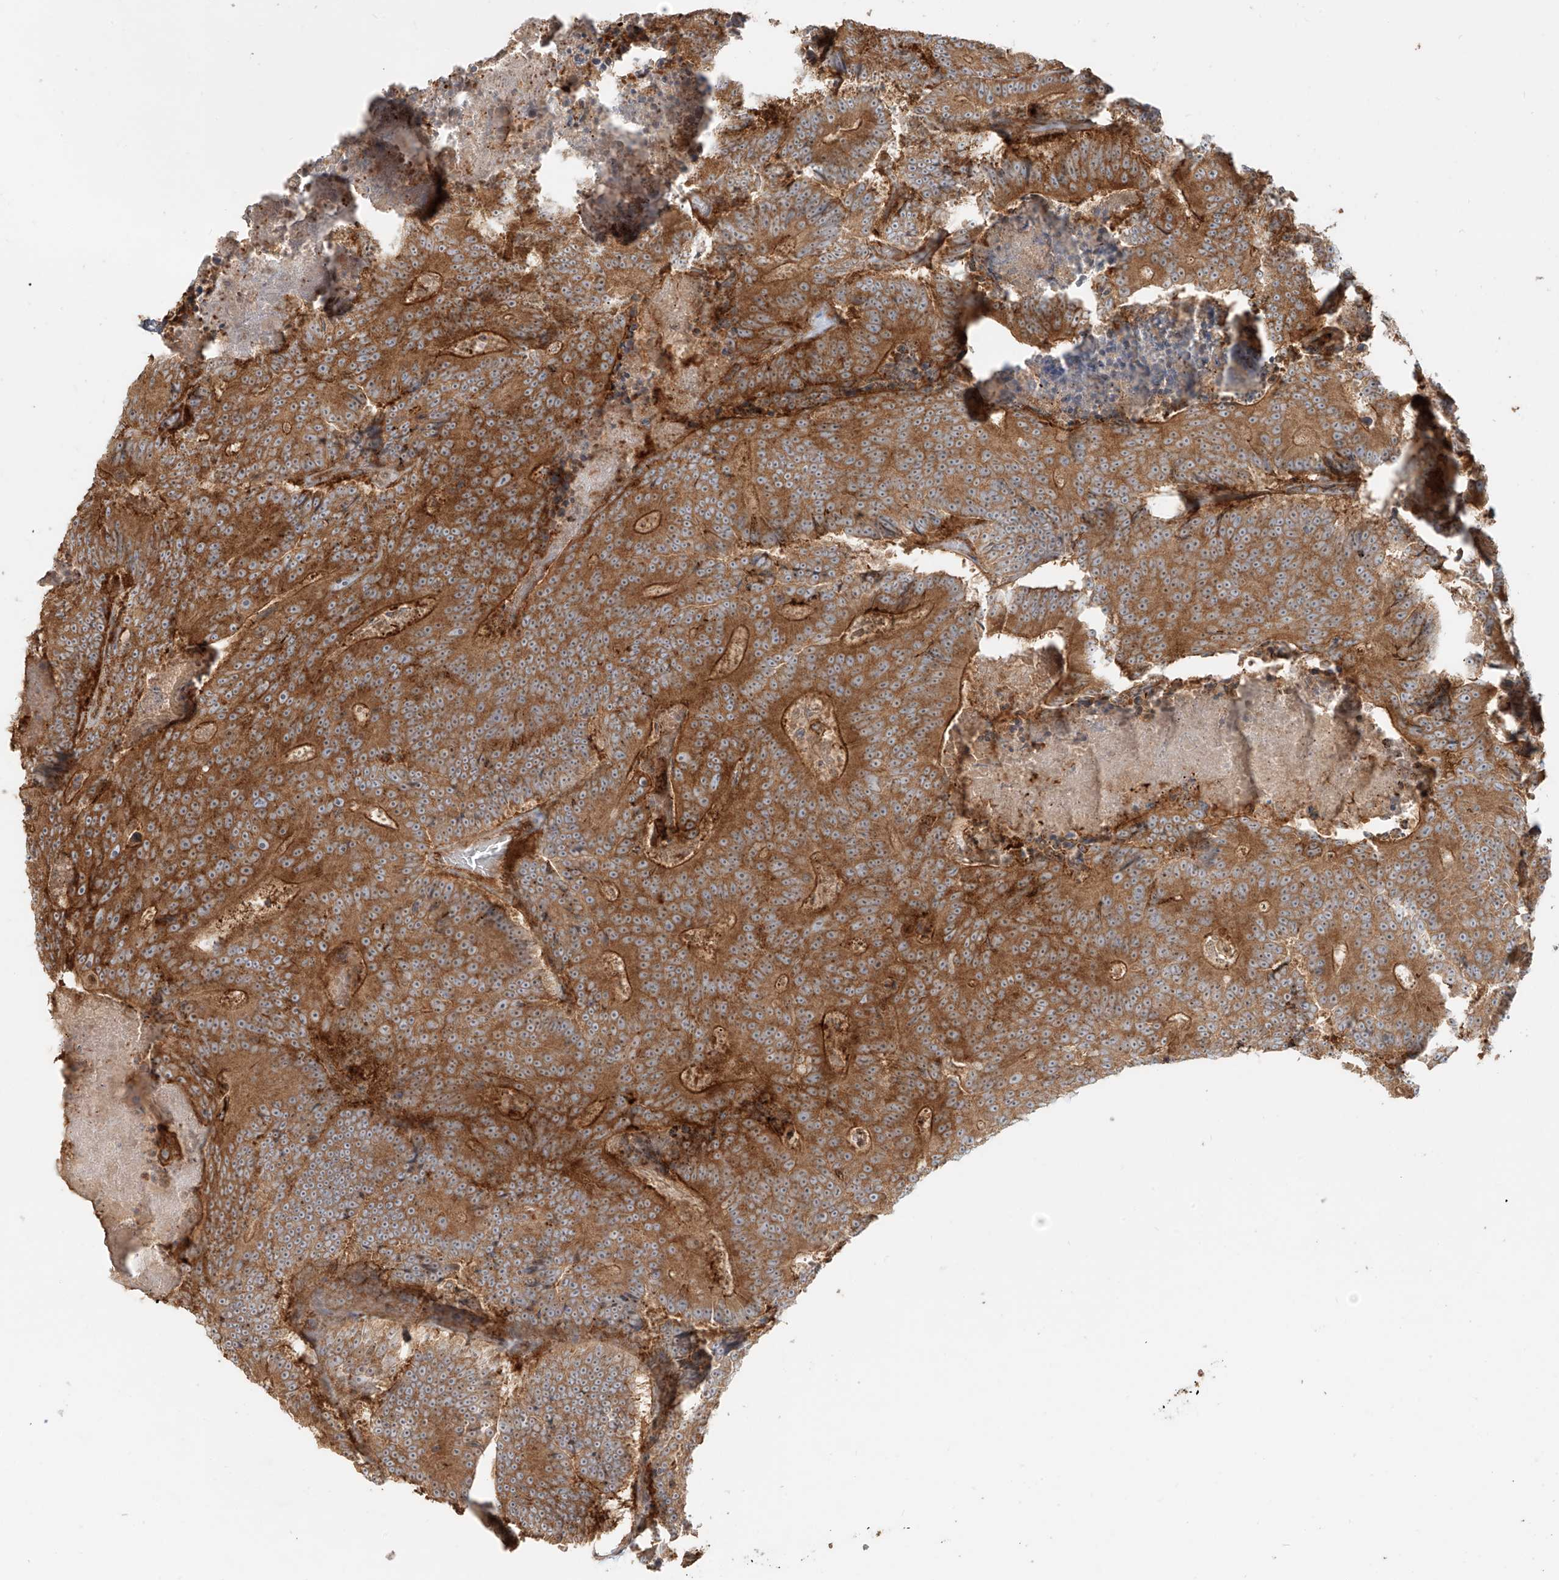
{"staining": {"intensity": "strong", "quantity": ">75%", "location": "cytoplasmic/membranous"}, "tissue": "colorectal cancer", "cell_type": "Tumor cells", "image_type": "cancer", "snomed": [{"axis": "morphology", "description": "Adenocarcinoma, NOS"}, {"axis": "topography", "description": "Colon"}], "caption": "Protein staining exhibits strong cytoplasmic/membranous expression in about >75% of tumor cells in colorectal adenocarcinoma. Nuclei are stained in blue.", "gene": "SNX9", "patient": {"sex": "male", "age": 83}}